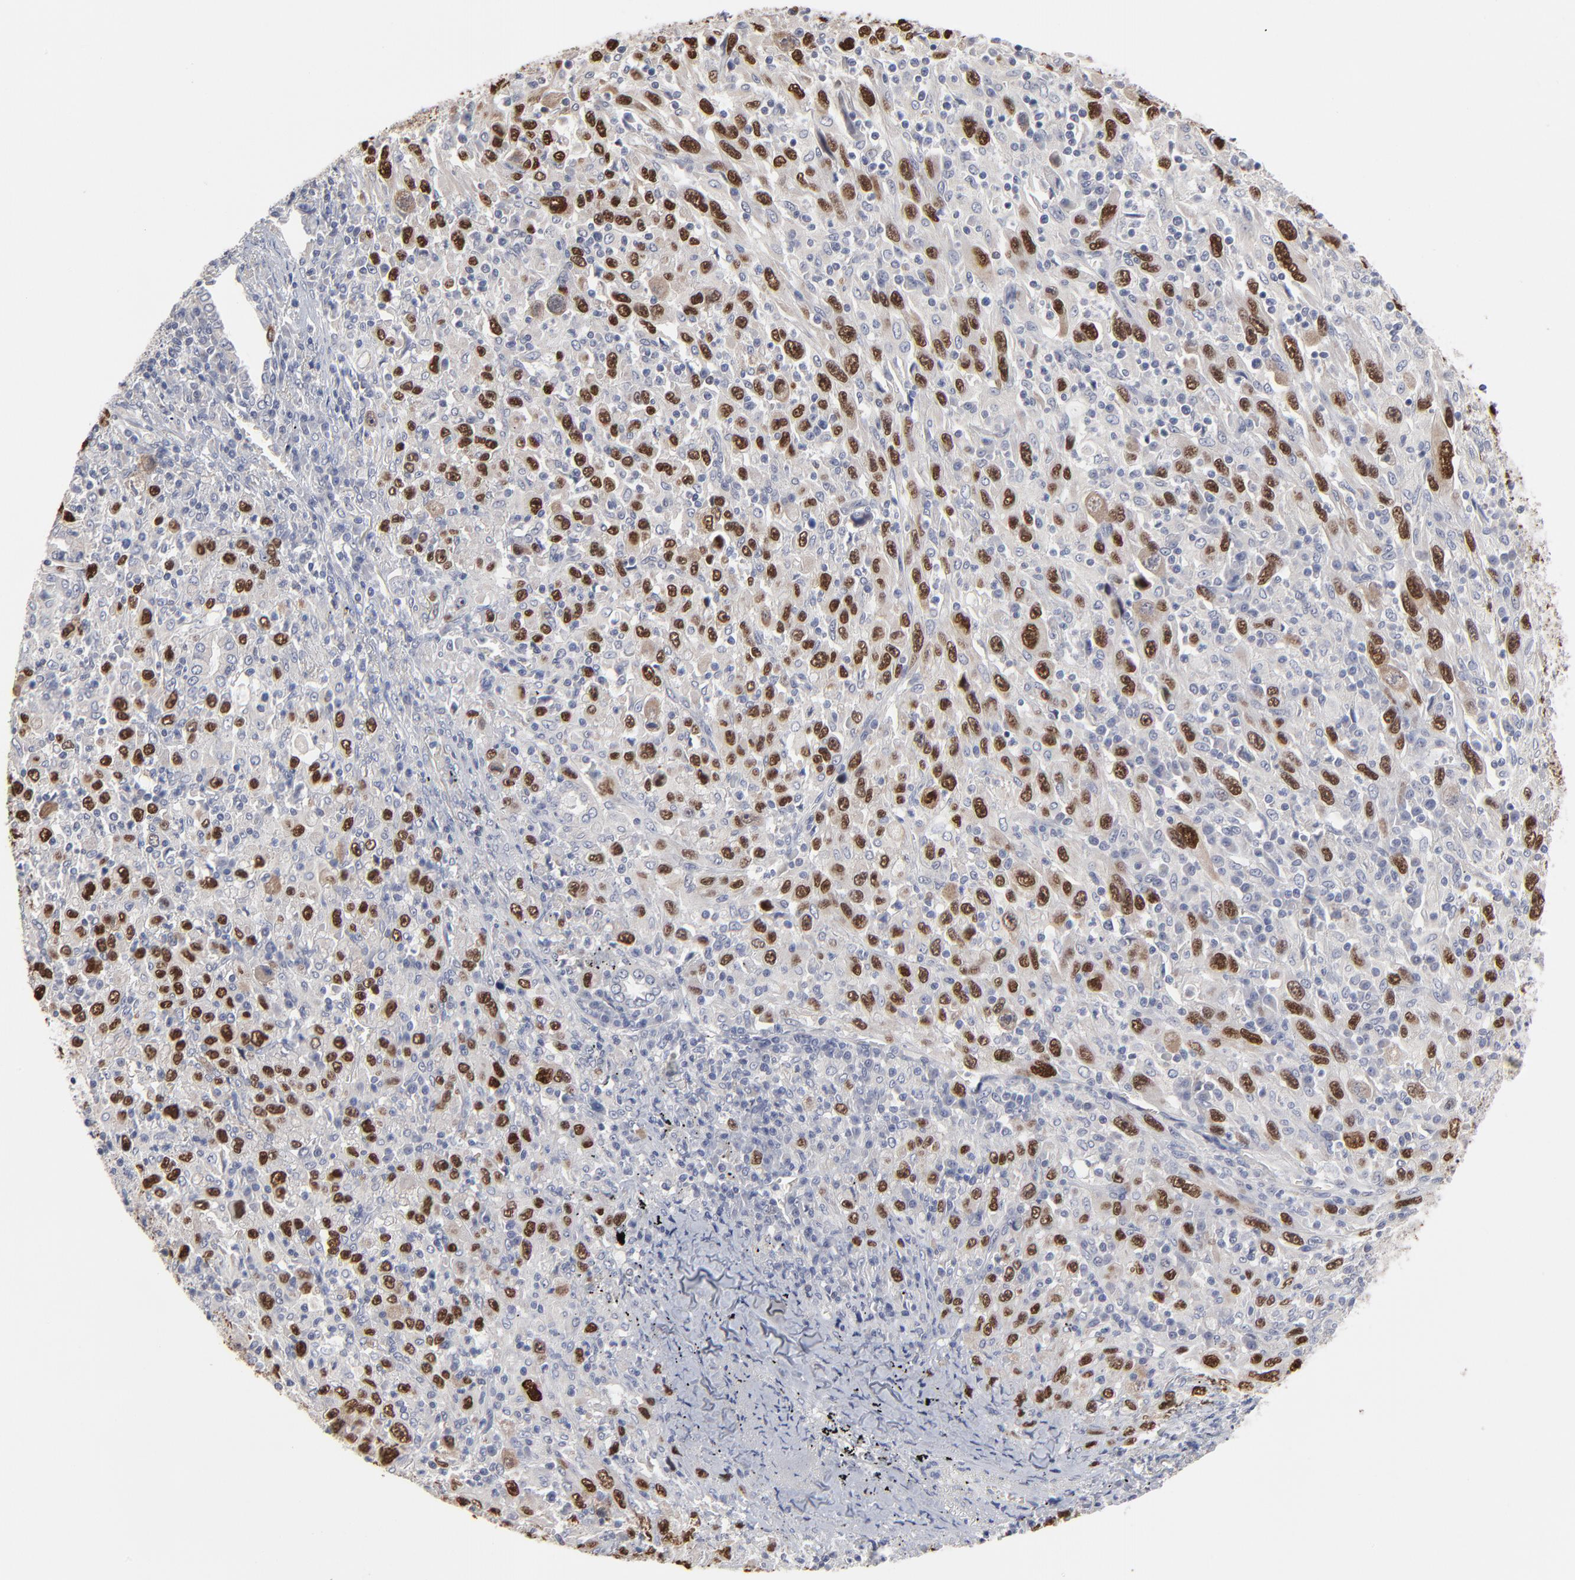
{"staining": {"intensity": "strong", "quantity": ">75%", "location": "nuclear"}, "tissue": "melanoma", "cell_type": "Tumor cells", "image_type": "cancer", "snomed": [{"axis": "morphology", "description": "Malignant melanoma, Metastatic site"}, {"axis": "topography", "description": "Skin"}], "caption": "Immunohistochemical staining of melanoma demonstrates high levels of strong nuclear expression in approximately >75% of tumor cells.", "gene": "MAGEA10", "patient": {"sex": "female", "age": 56}}